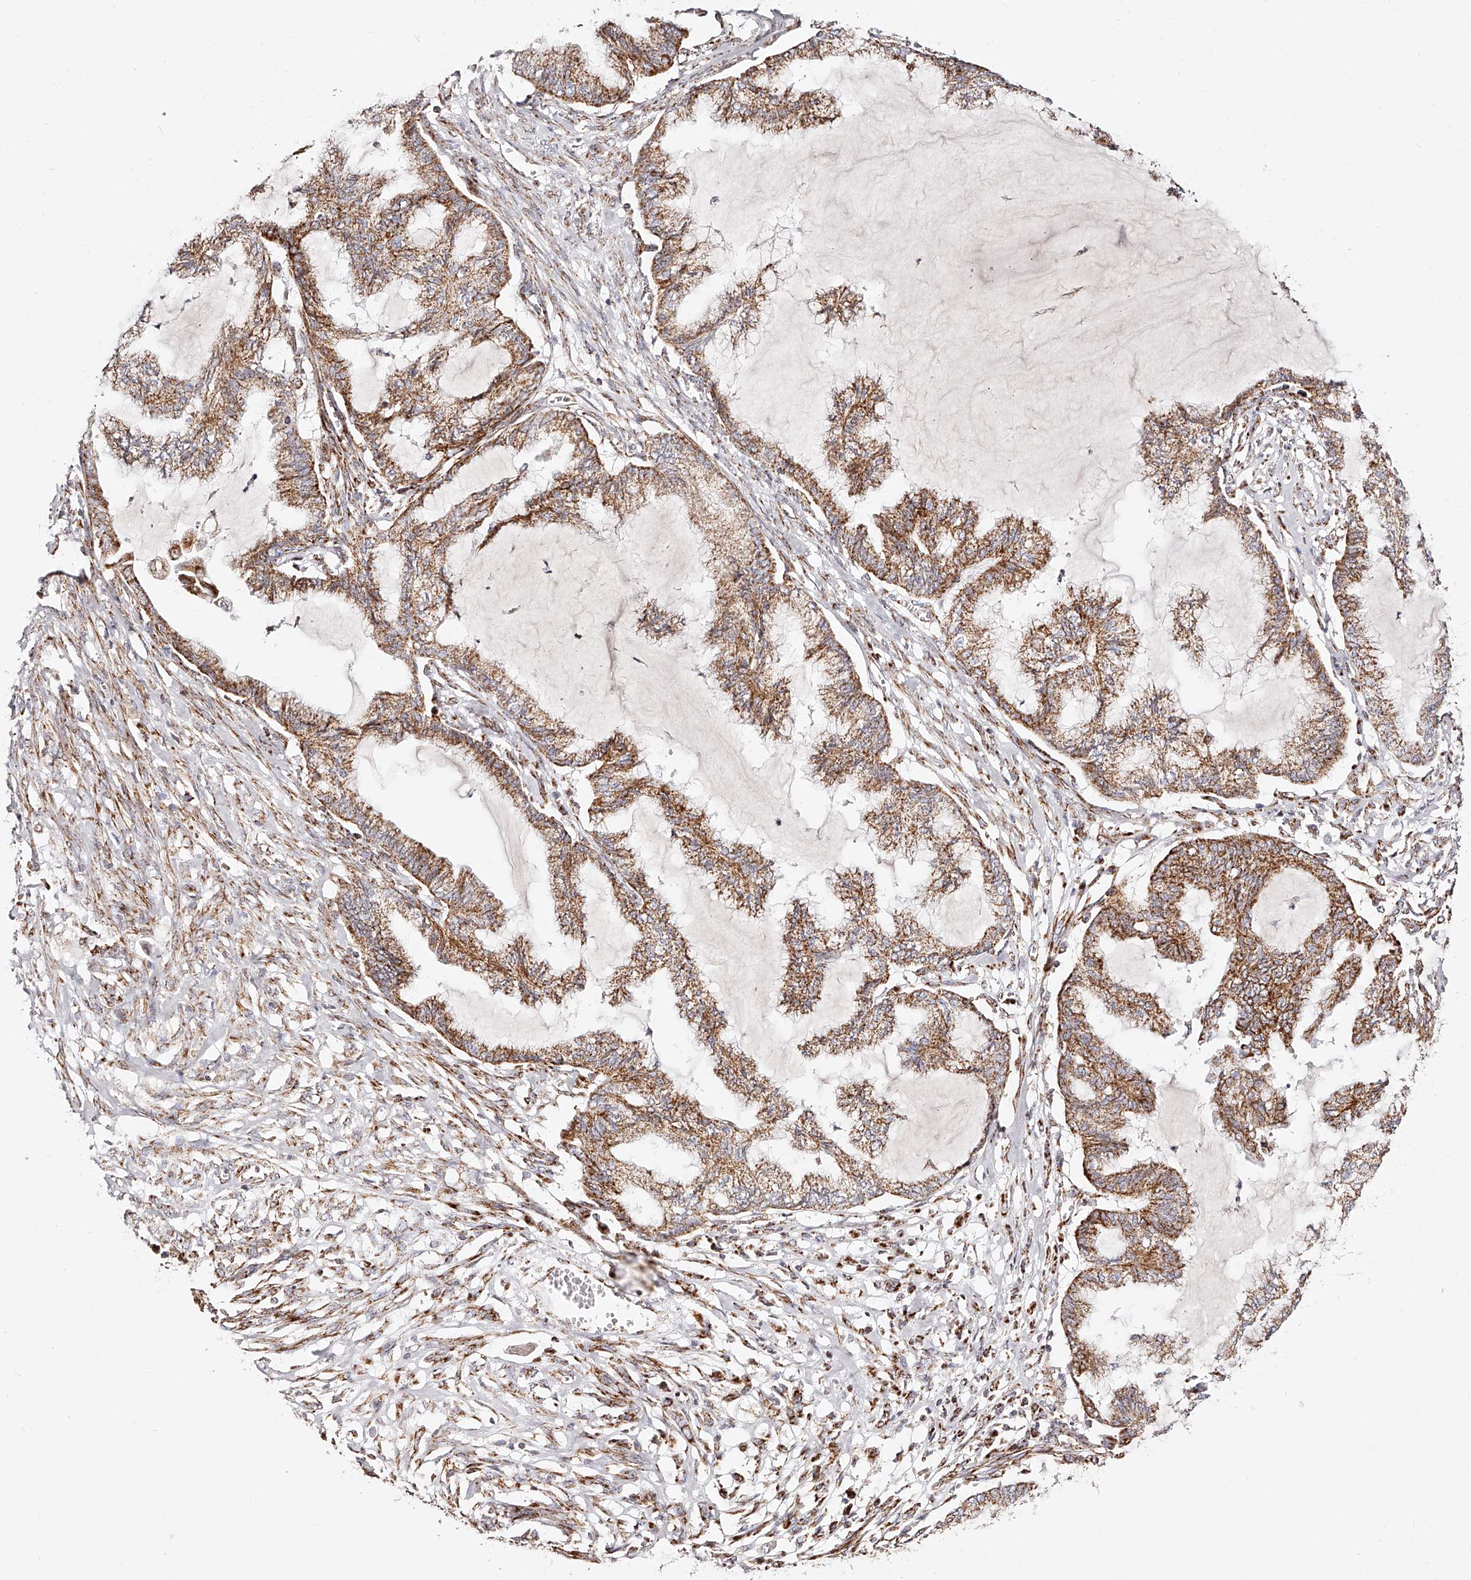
{"staining": {"intensity": "moderate", "quantity": ">75%", "location": "cytoplasmic/membranous"}, "tissue": "endometrial cancer", "cell_type": "Tumor cells", "image_type": "cancer", "snomed": [{"axis": "morphology", "description": "Adenocarcinoma, NOS"}, {"axis": "topography", "description": "Endometrium"}], "caption": "Endometrial cancer stained with a protein marker displays moderate staining in tumor cells.", "gene": "NDUFV3", "patient": {"sex": "female", "age": 86}}